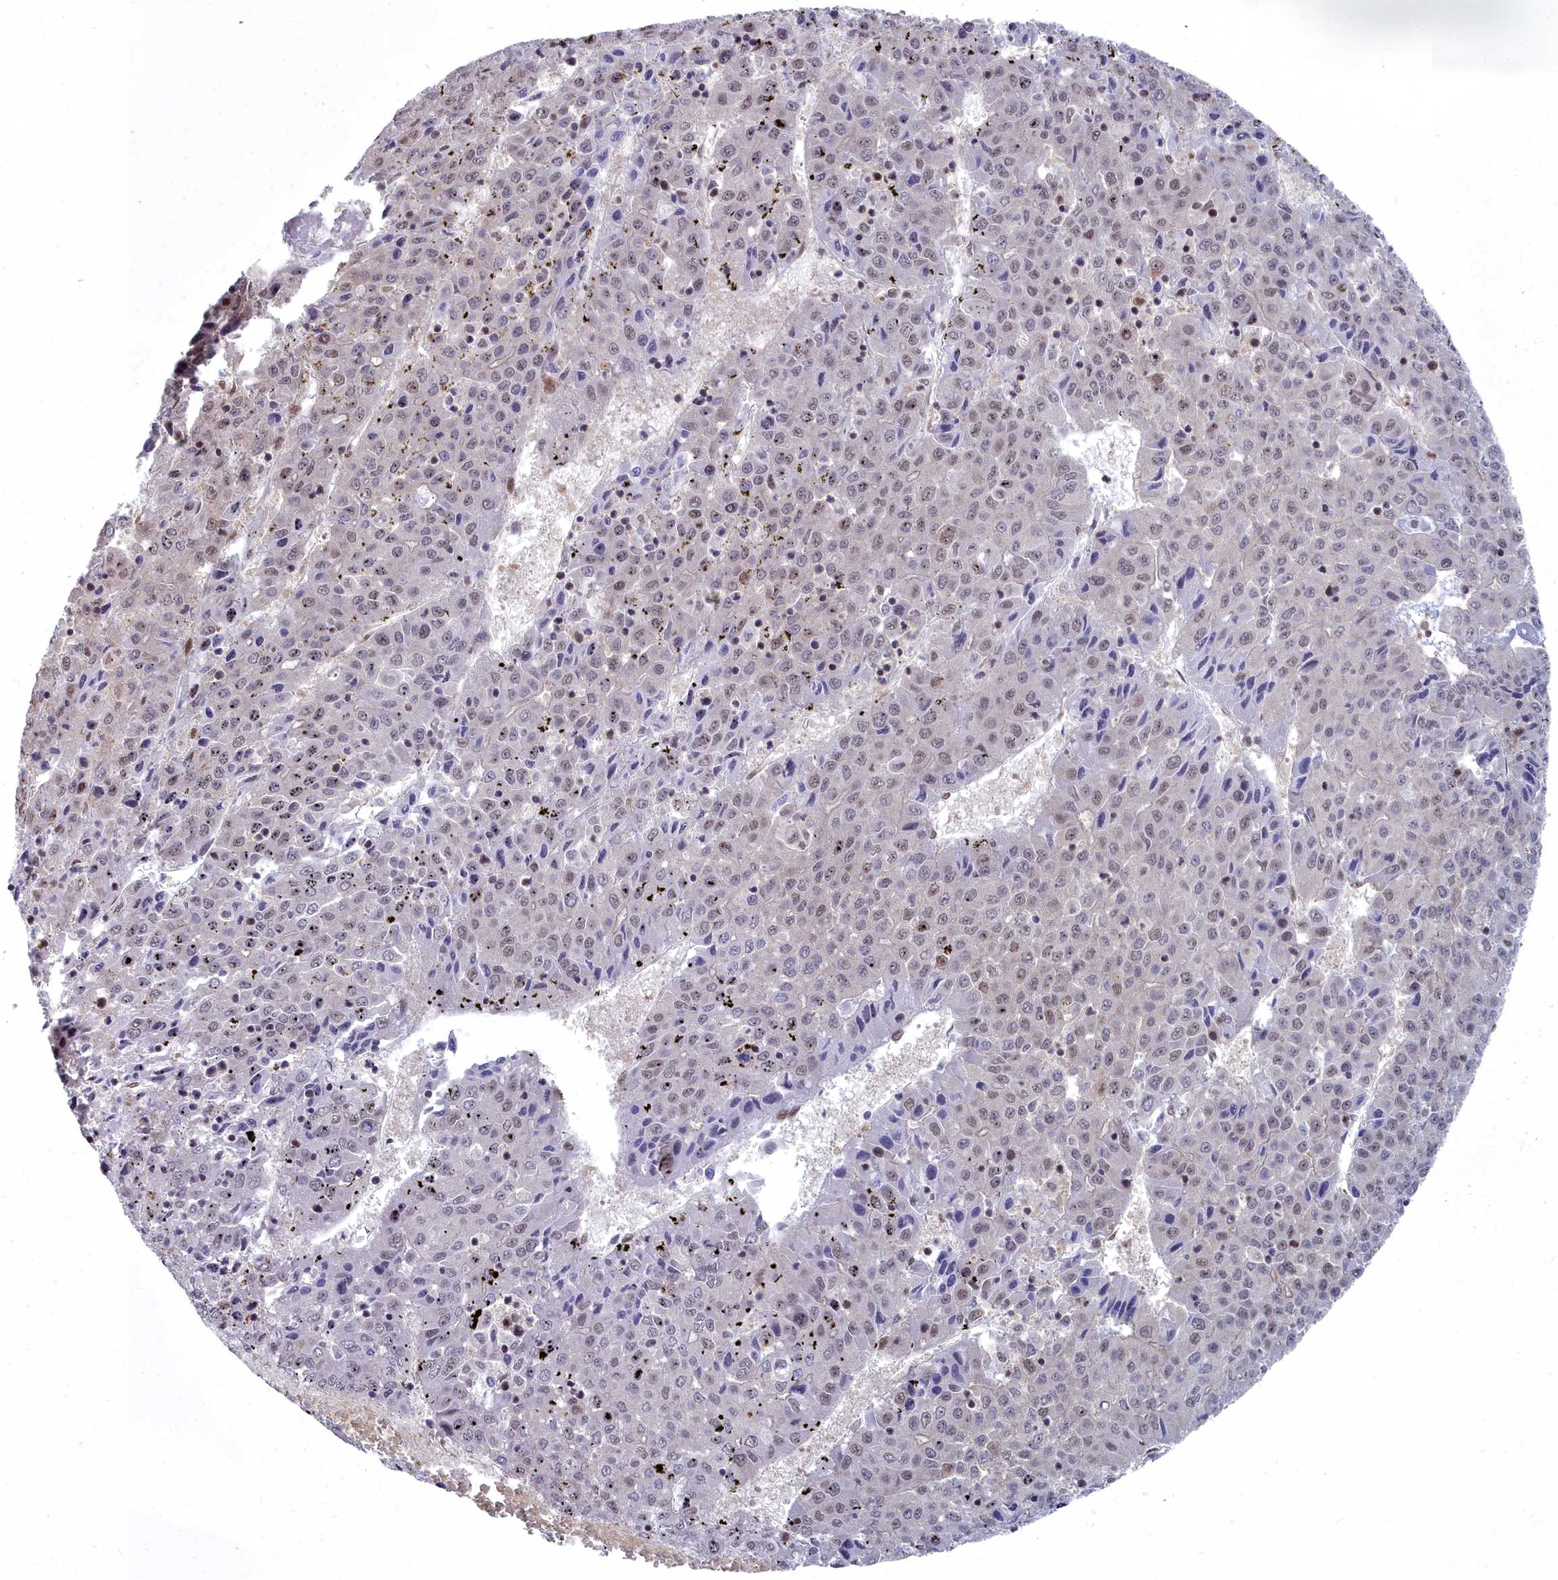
{"staining": {"intensity": "weak", "quantity": "<25%", "location": "nuclear"}, "tissue": "liver cancer", "cell_type": "Tumor cells", "image_type": "cancer", "snomed": [{"axis": "morphology", "description": "Carcinoma, Hepatocellular, NOS"}, {"axis": "topography", "description": "Liver"}], "caption": "Liver hepatocellular carcinoma stained for a protein using immunohistochemistry reveals no expression tumor cells.", "gene": "RPS27A", "patient": {"sex": "female", "age": 53}}